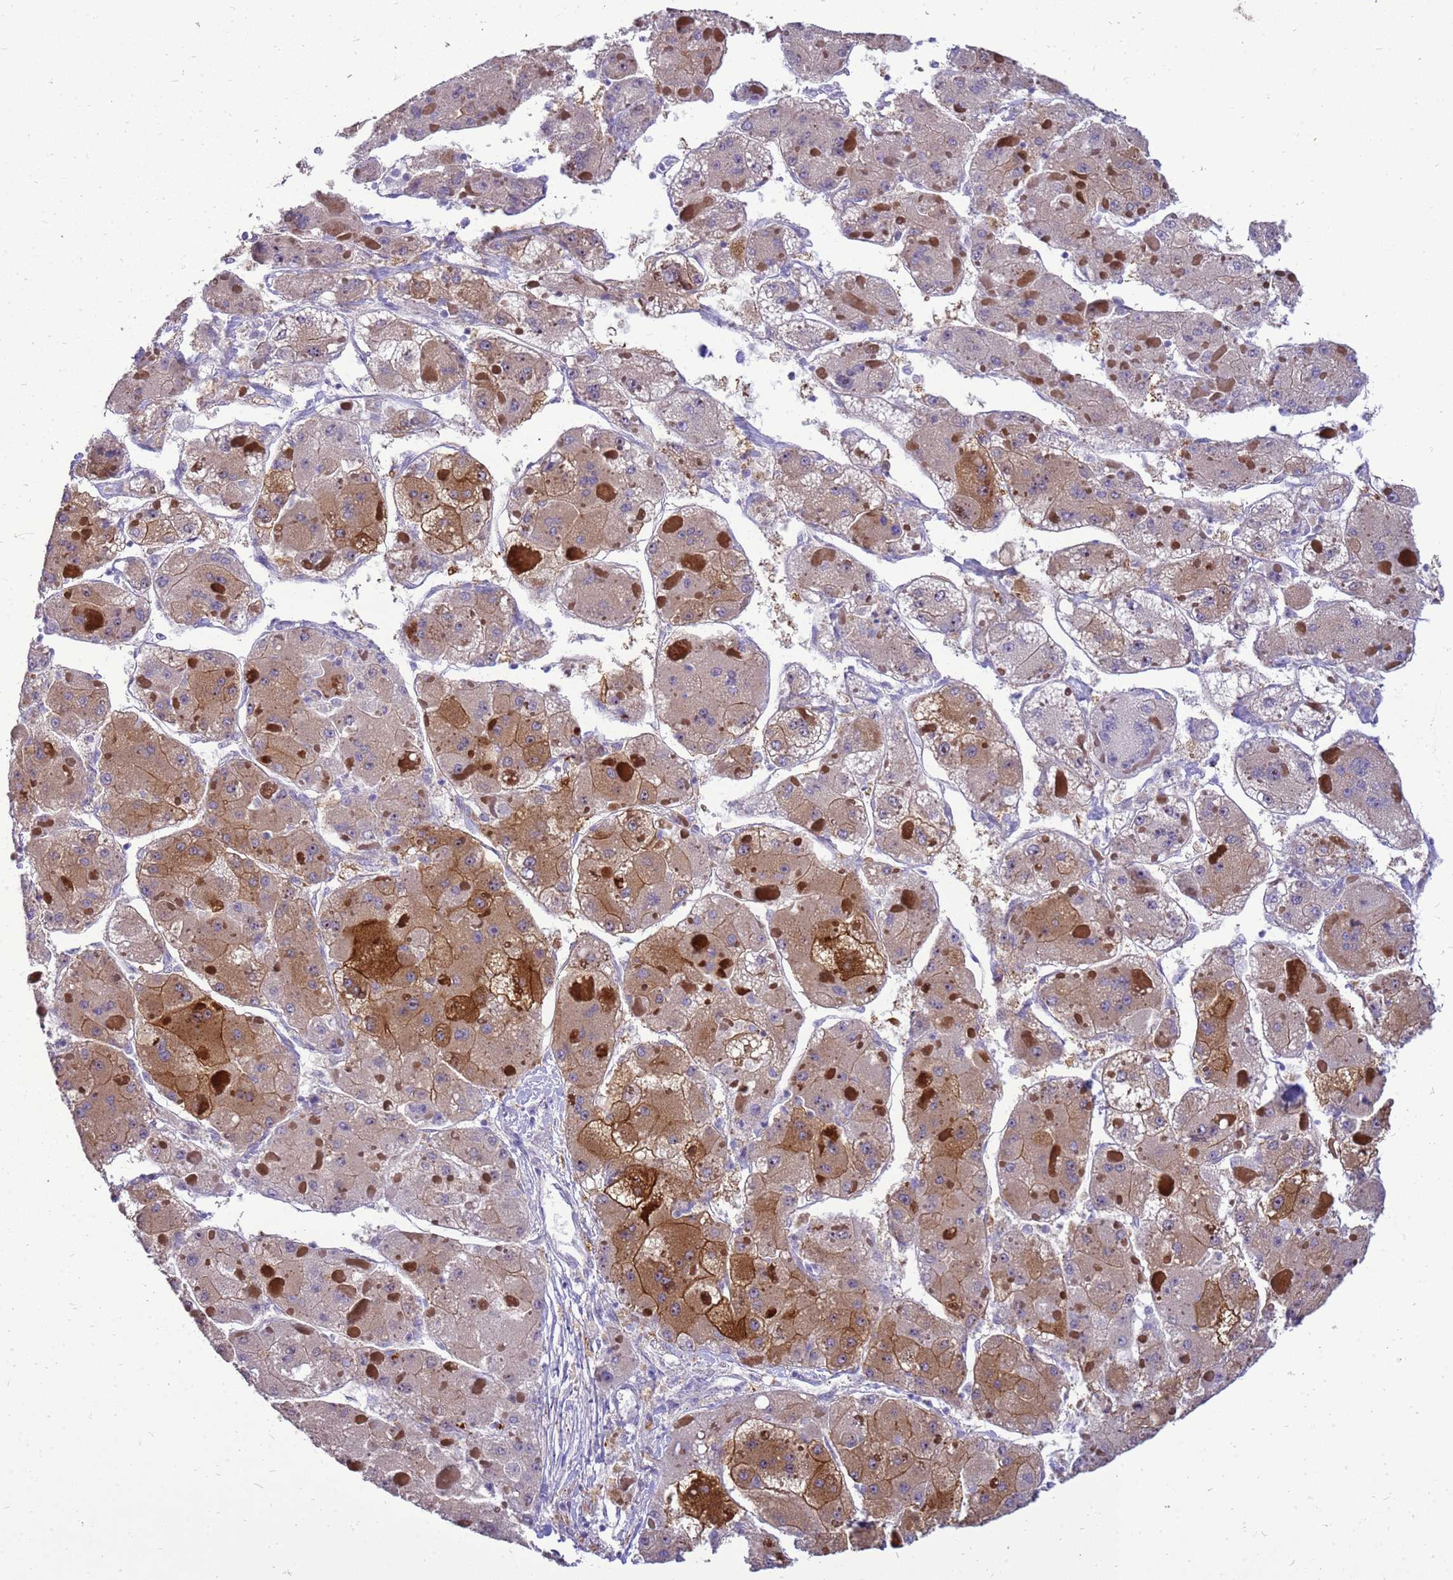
{"staining": {"intensity": "moderate", "quantity": "25%-75%", "location": "cytoplasmic/membranous"}, "tissue": "liver cancer", "cell_type": "Tumor cells", "image_type": "cancer", "snomed": [{"axis": "morphology", "description": "Carcinoma, Hepatocellular, NOS"}, {"axis": "topography", "description": "Liver"}], "caption": "Tumor cells demonstrate medium levels of moderate cytoplasmic/membranous expression in about 25%-75% of cells in human liver cancer. The staining was performed using DAB, with brown indicating positive protein expression. Nuclei are stained blue with hematoxylin.", "gene": "RSPO1", "patient": {"sex": "female", "age": 73}}